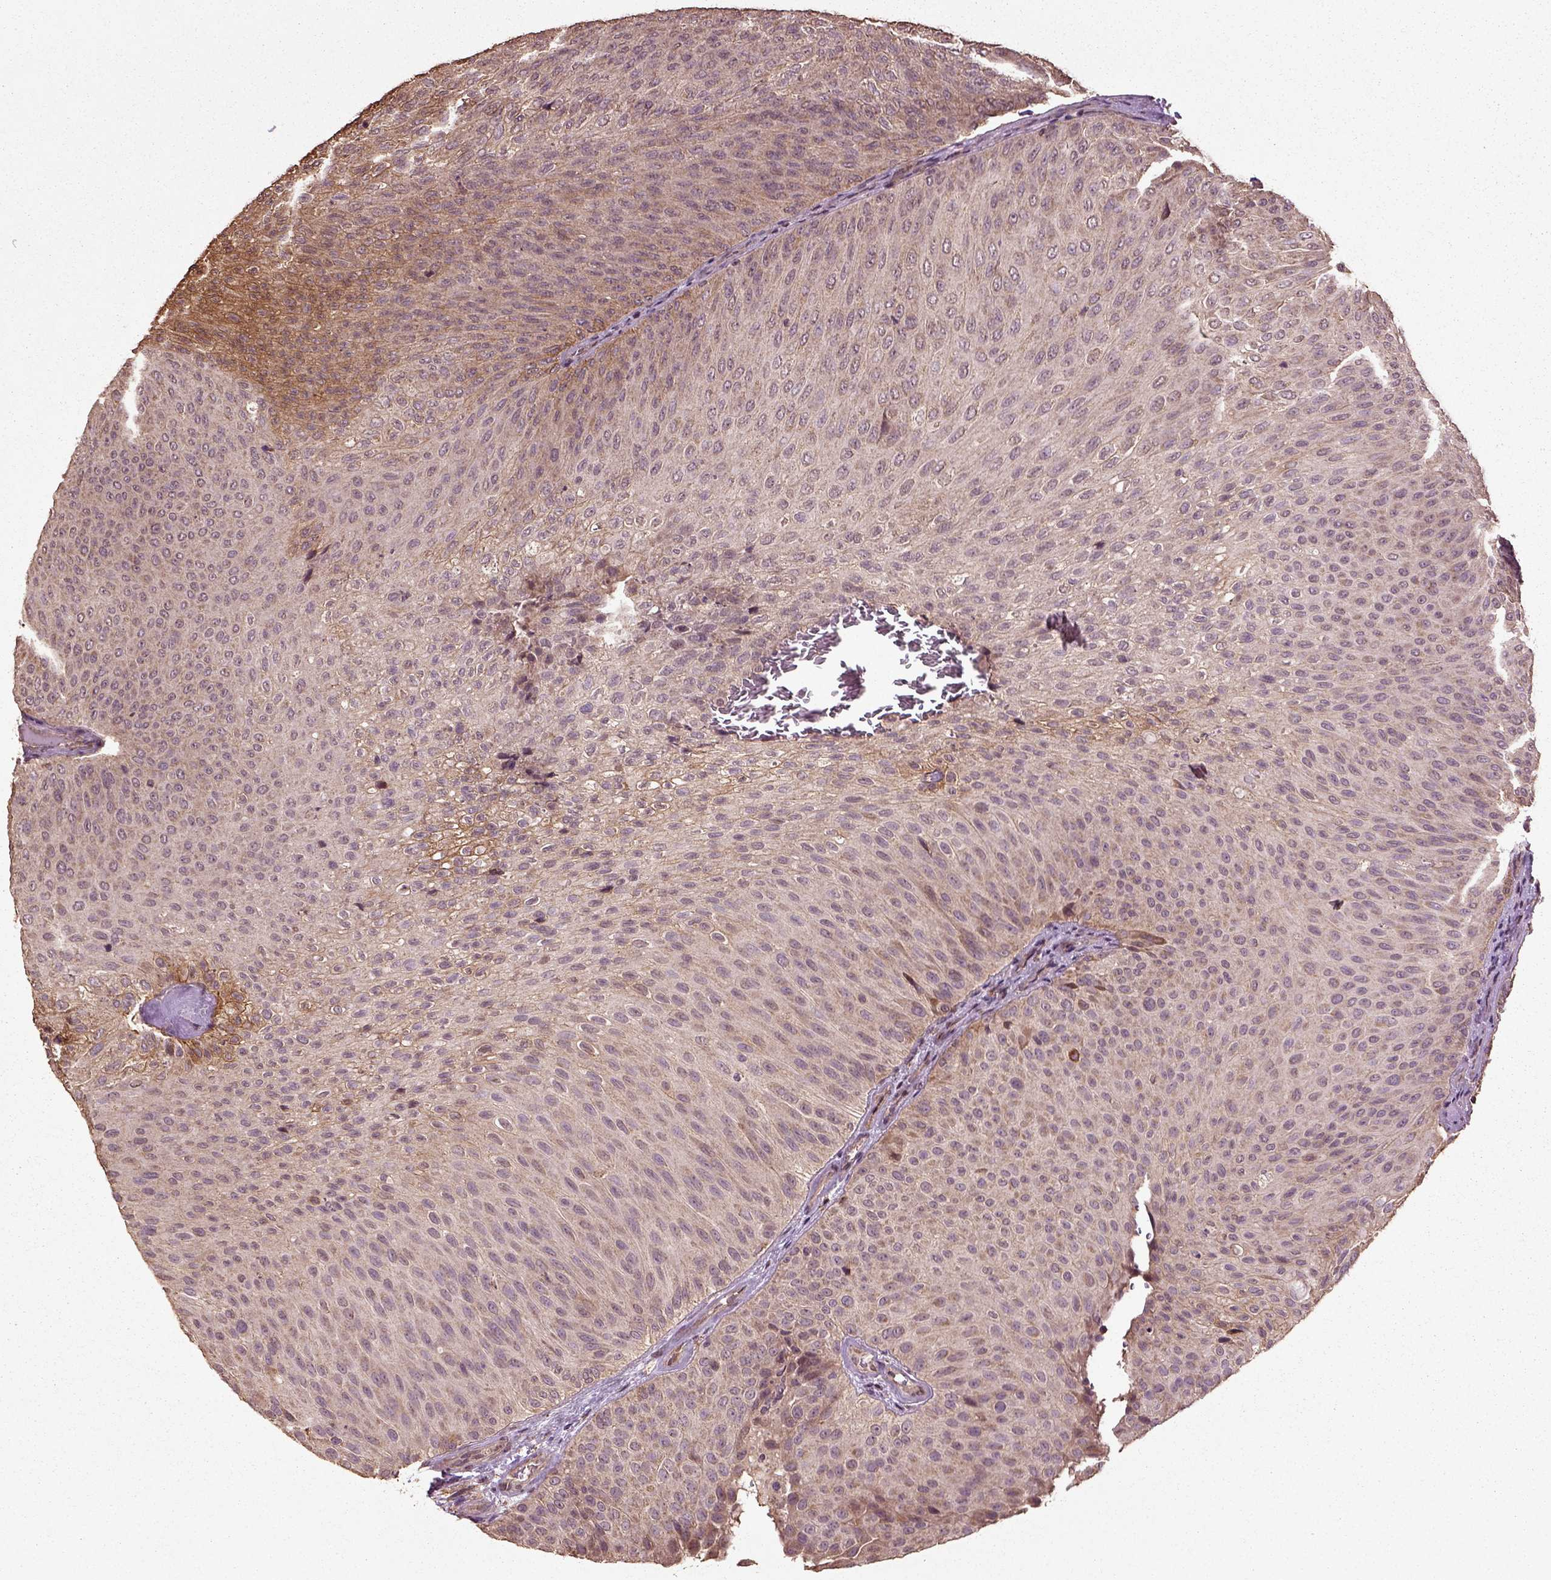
{"staining": {"intensity": "moderate", "quantity": "<25%", "location": "cytoplasmic/membranous"}, "tissue": "urothelial cancer", "cell_type": "Tumor cells", "image_type": "cancer", "snomed": [{"axis": "morphology", "description": "Urothelial carcinoma, Low grade"}, {"axis": "topography", "description": "Urinary bladder"}], "caption": "Protein expression analysis of urothelial cancer demonstrates moderate cytoplasmic/membranous positivity in about <25% of tumor cells. (Stains: DAB in brown, nuclei in blue, Microscopy: brightfield microscopy at high magnification).", "gene": "ERV3-1", "patient": {"sex": "male", "age": 78}}